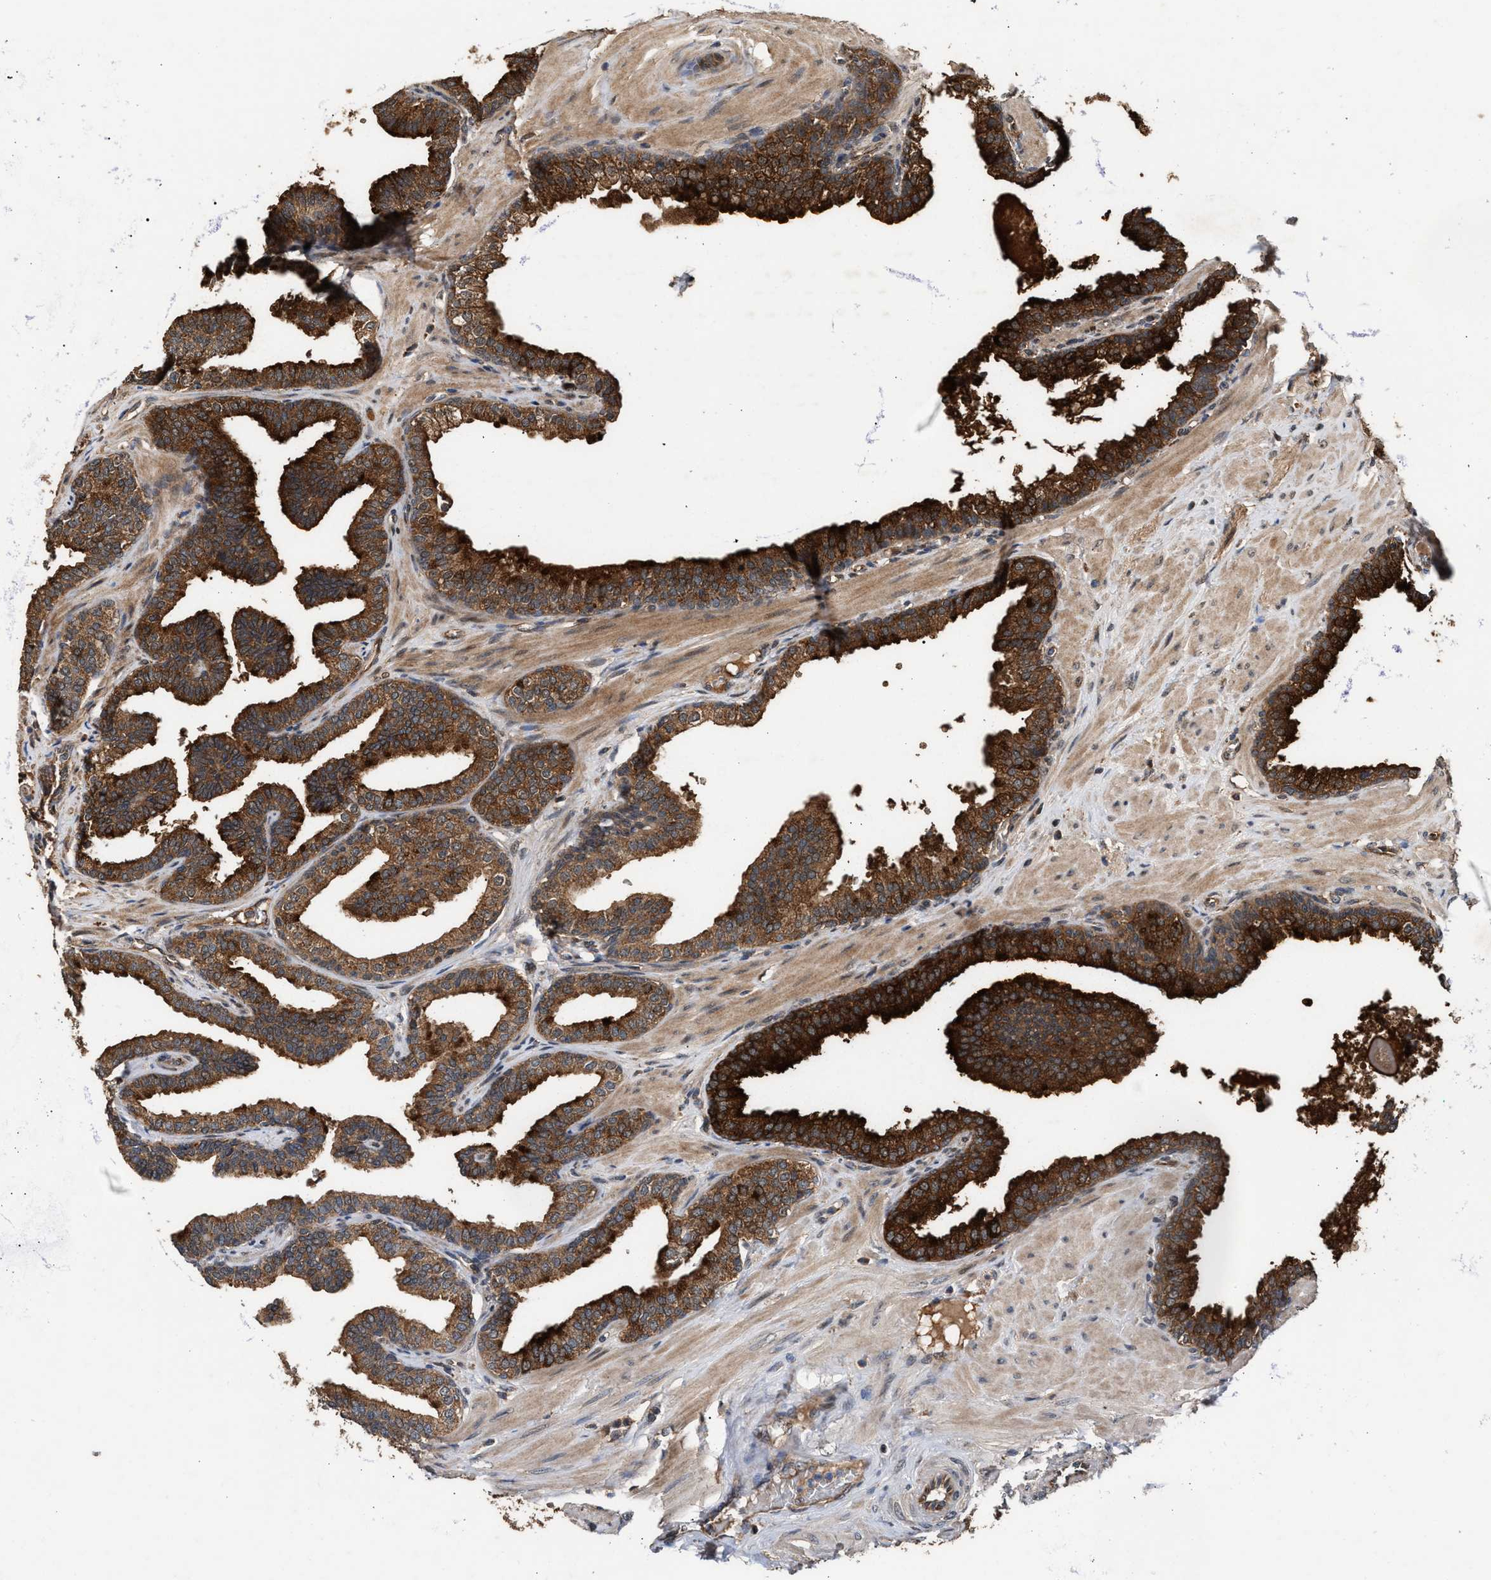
{"staining": {"intensity": "strong", "quantity": ">75%", "location": "cytoplasmic/membranous"}, "tissue": "prostate cancer", "cell_type": "Tumor cells", "image_type": "cancer", "snomed": [{"axis": "morphology", "description": "Adenocarcinoma, High grade"}, {"axis": "topography", "description": "Prostate"}], "caption": "This is an image of immunohistochemistry staining of prostate cancer, which shows strong expression in the cytoplasmic/membranous of tumor cells.", "gene": "ZNHIT6", "patient": {"sex": "male", "age": 52}}